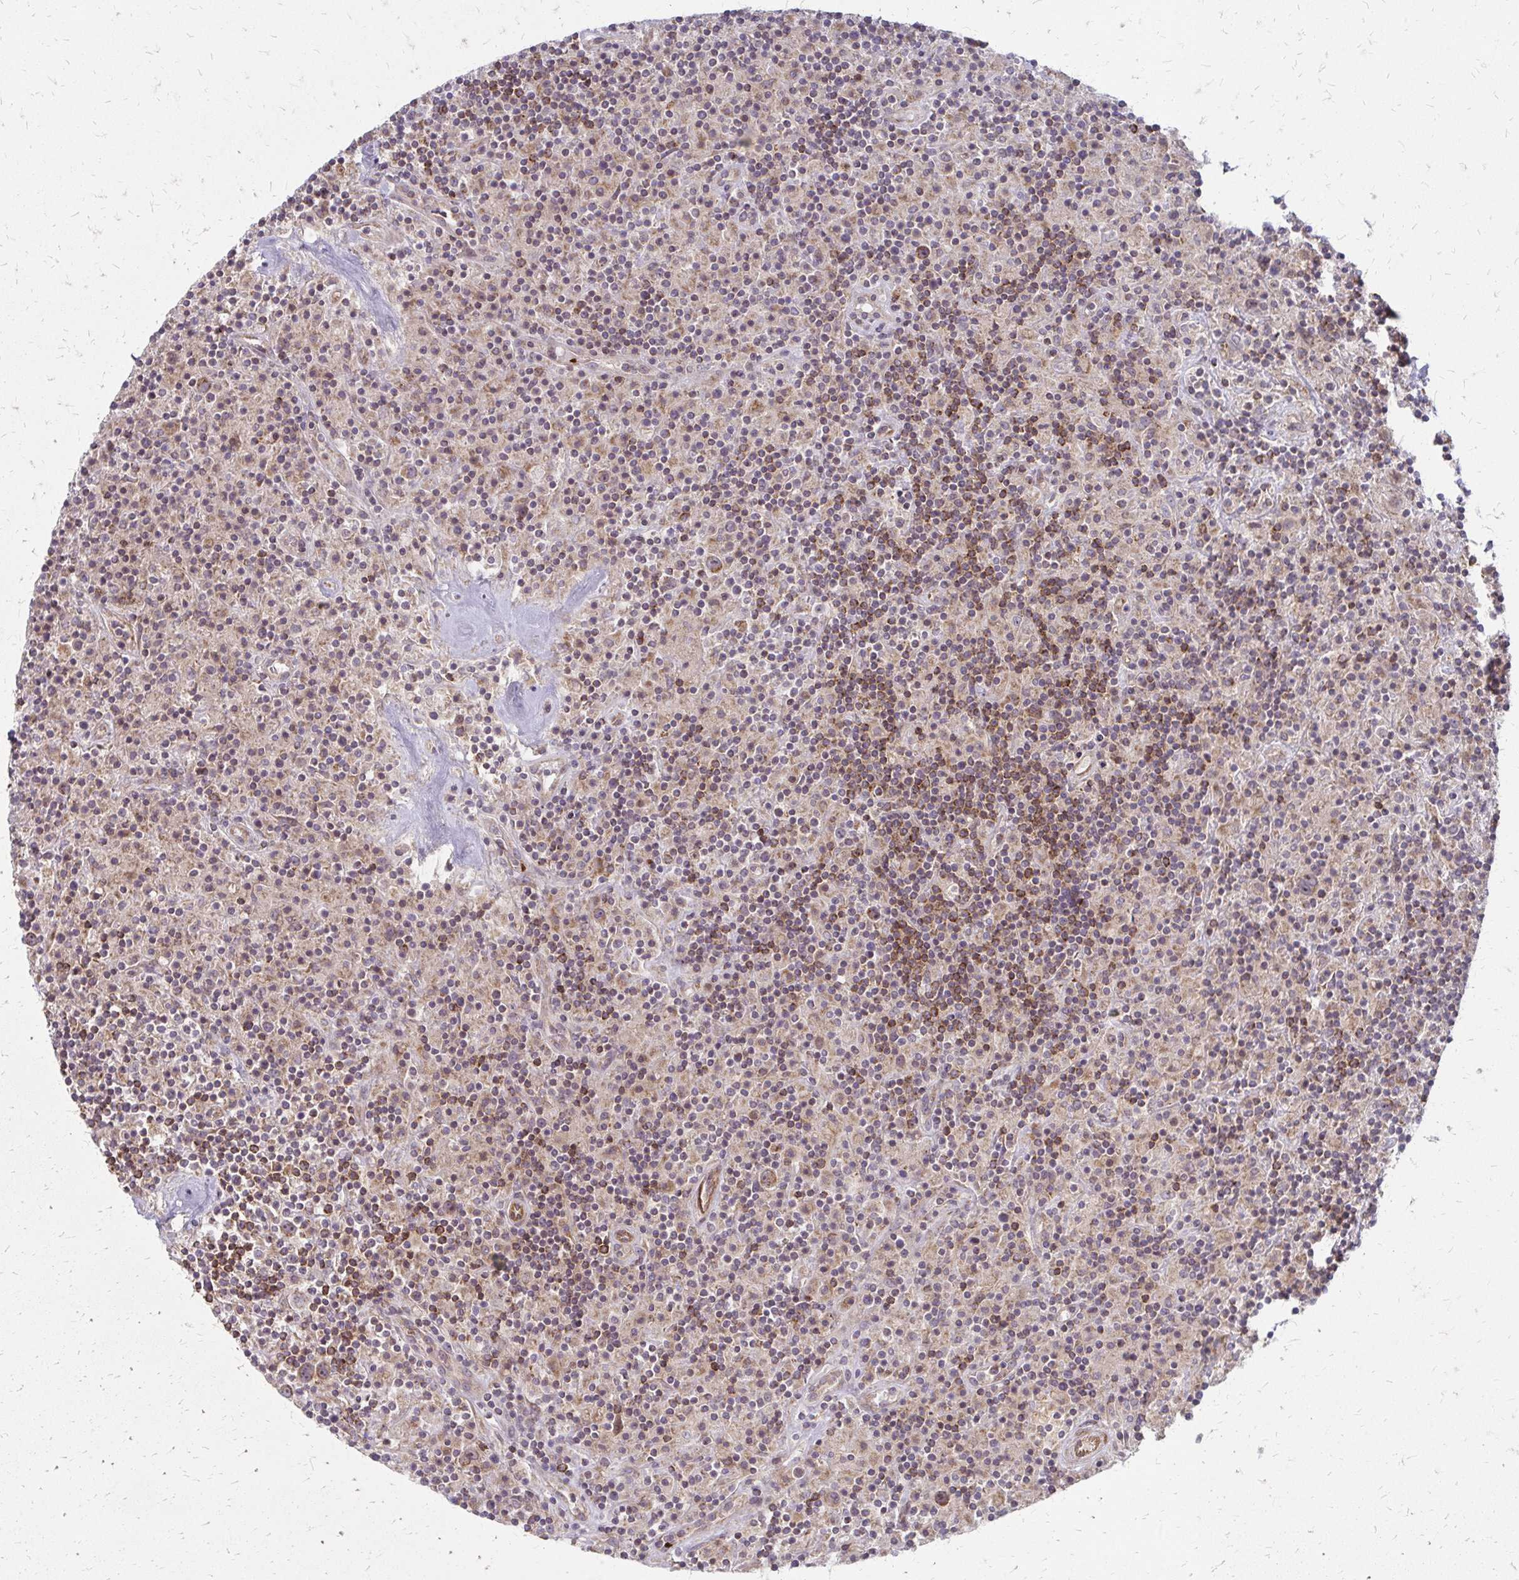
{"staining": {"intensity": "moderate", "quantity": "25%-75%", "location": "cytoplasmic/membranous"}, "tissue": "lymphoma", "cell_type": "Tumor cells", "image_type": "cancer", "snomed": [{"axis": "morphology", "description": "Hodgkin's disease, NOS"}, {"axis": "topography", "description": "Lymph node"}], "caption": "This photomicrograph displays Hodgkin's disease stained with IHC to label a protein in brown. The cytoplasmic/membranous of tumor cells show moderate positivity for the protein. Nuclei are counter-stained blue.", "gene": "ZNF383", "patient": {"sex": "male", "age": 70}}